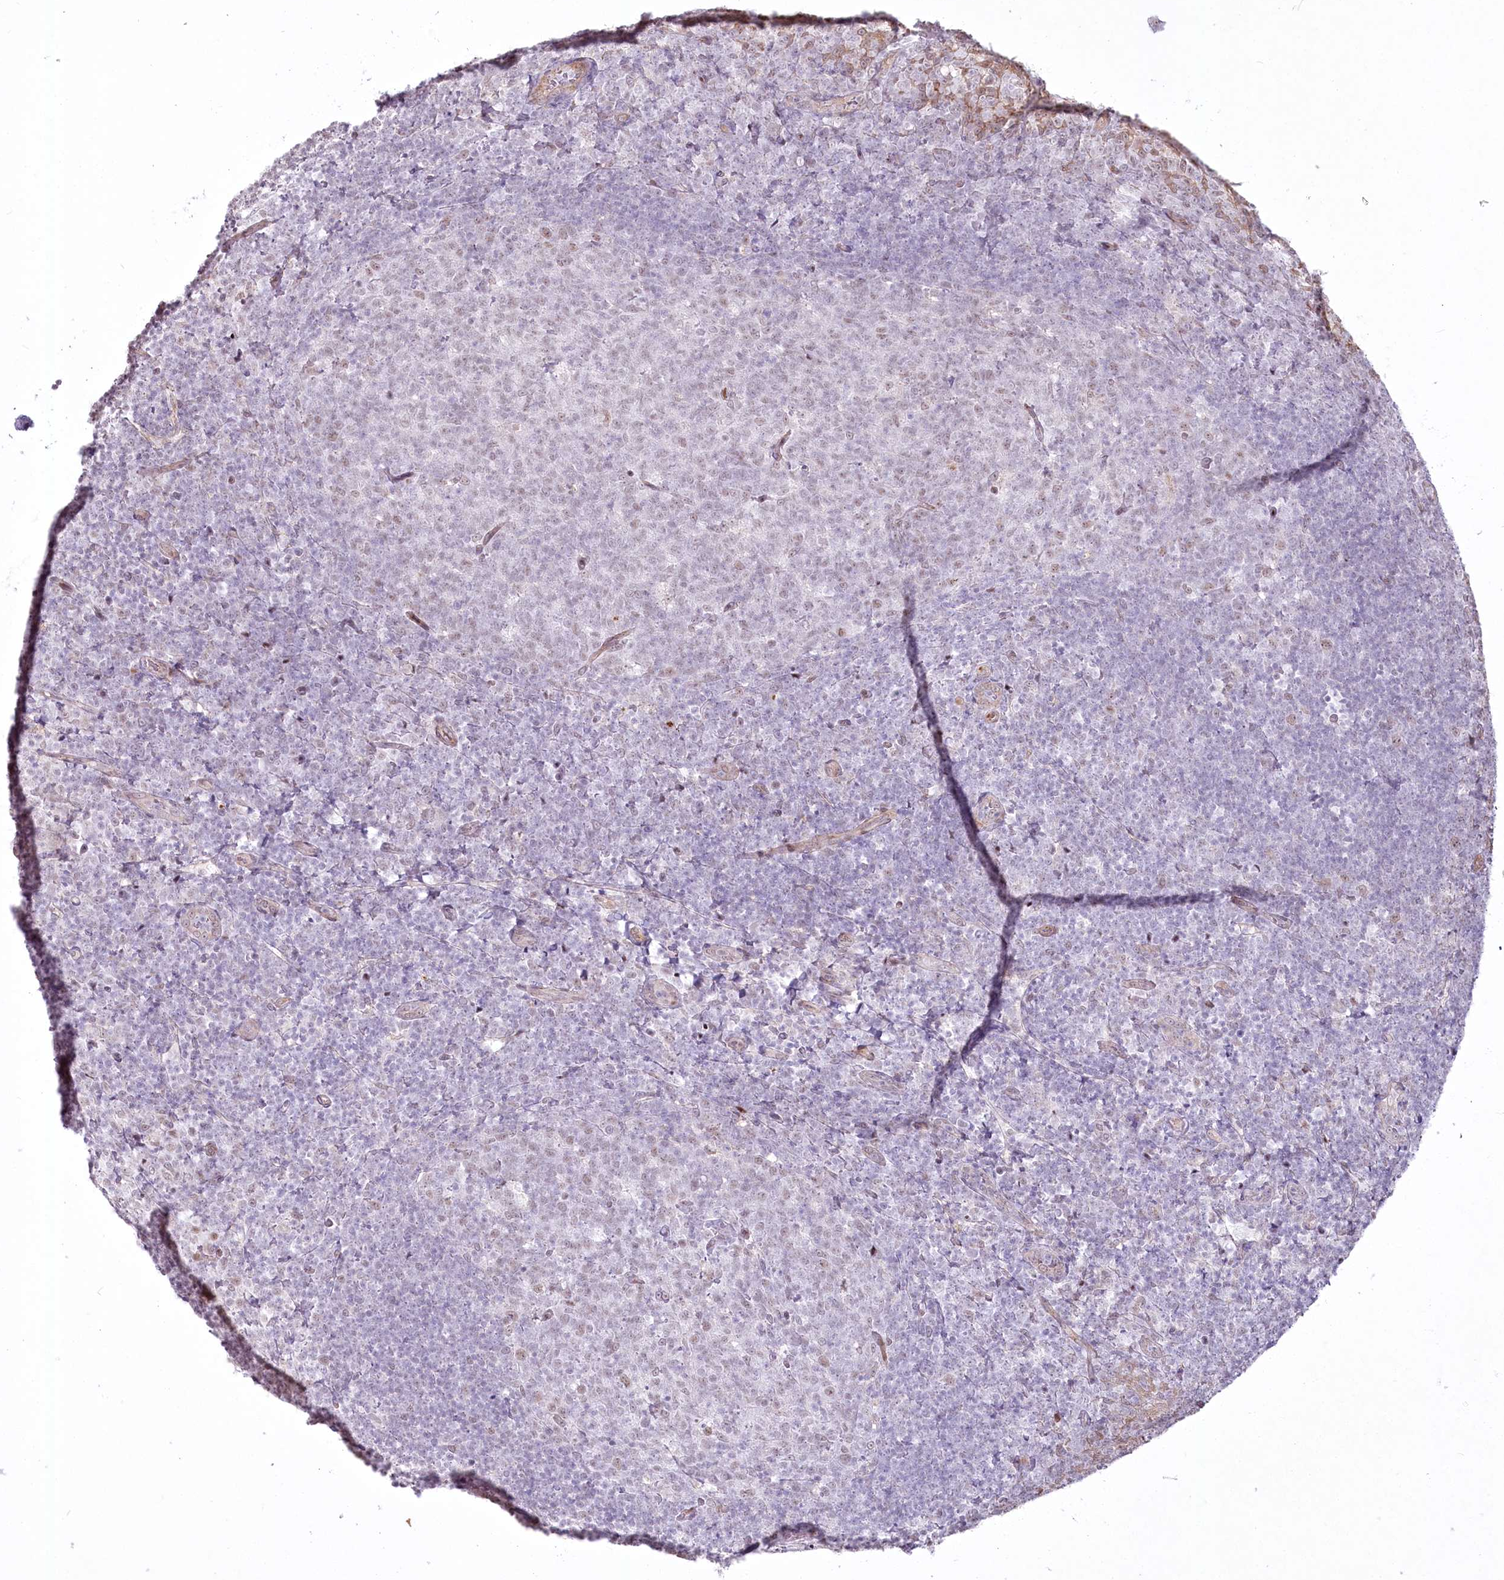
{"staining": {"intensity": "weak", "quantity": "<25%", "location": "nuclear"}, "tissue": "tonsil", "cell_type": "Germinal center cells", "image_type": "normal", "snomed": [{"axis": "morphology", "description": "Normal tissue, NOS"}, {"axis": "topography", "description": "Tonsil"}], "caption": "Immunohistochemistry image of benign tonsil stained for a protein (brown), which shows no positivity in germinal center cells.", "gene": "YBX3", "patient": {"sex": "female", "age": 10}}